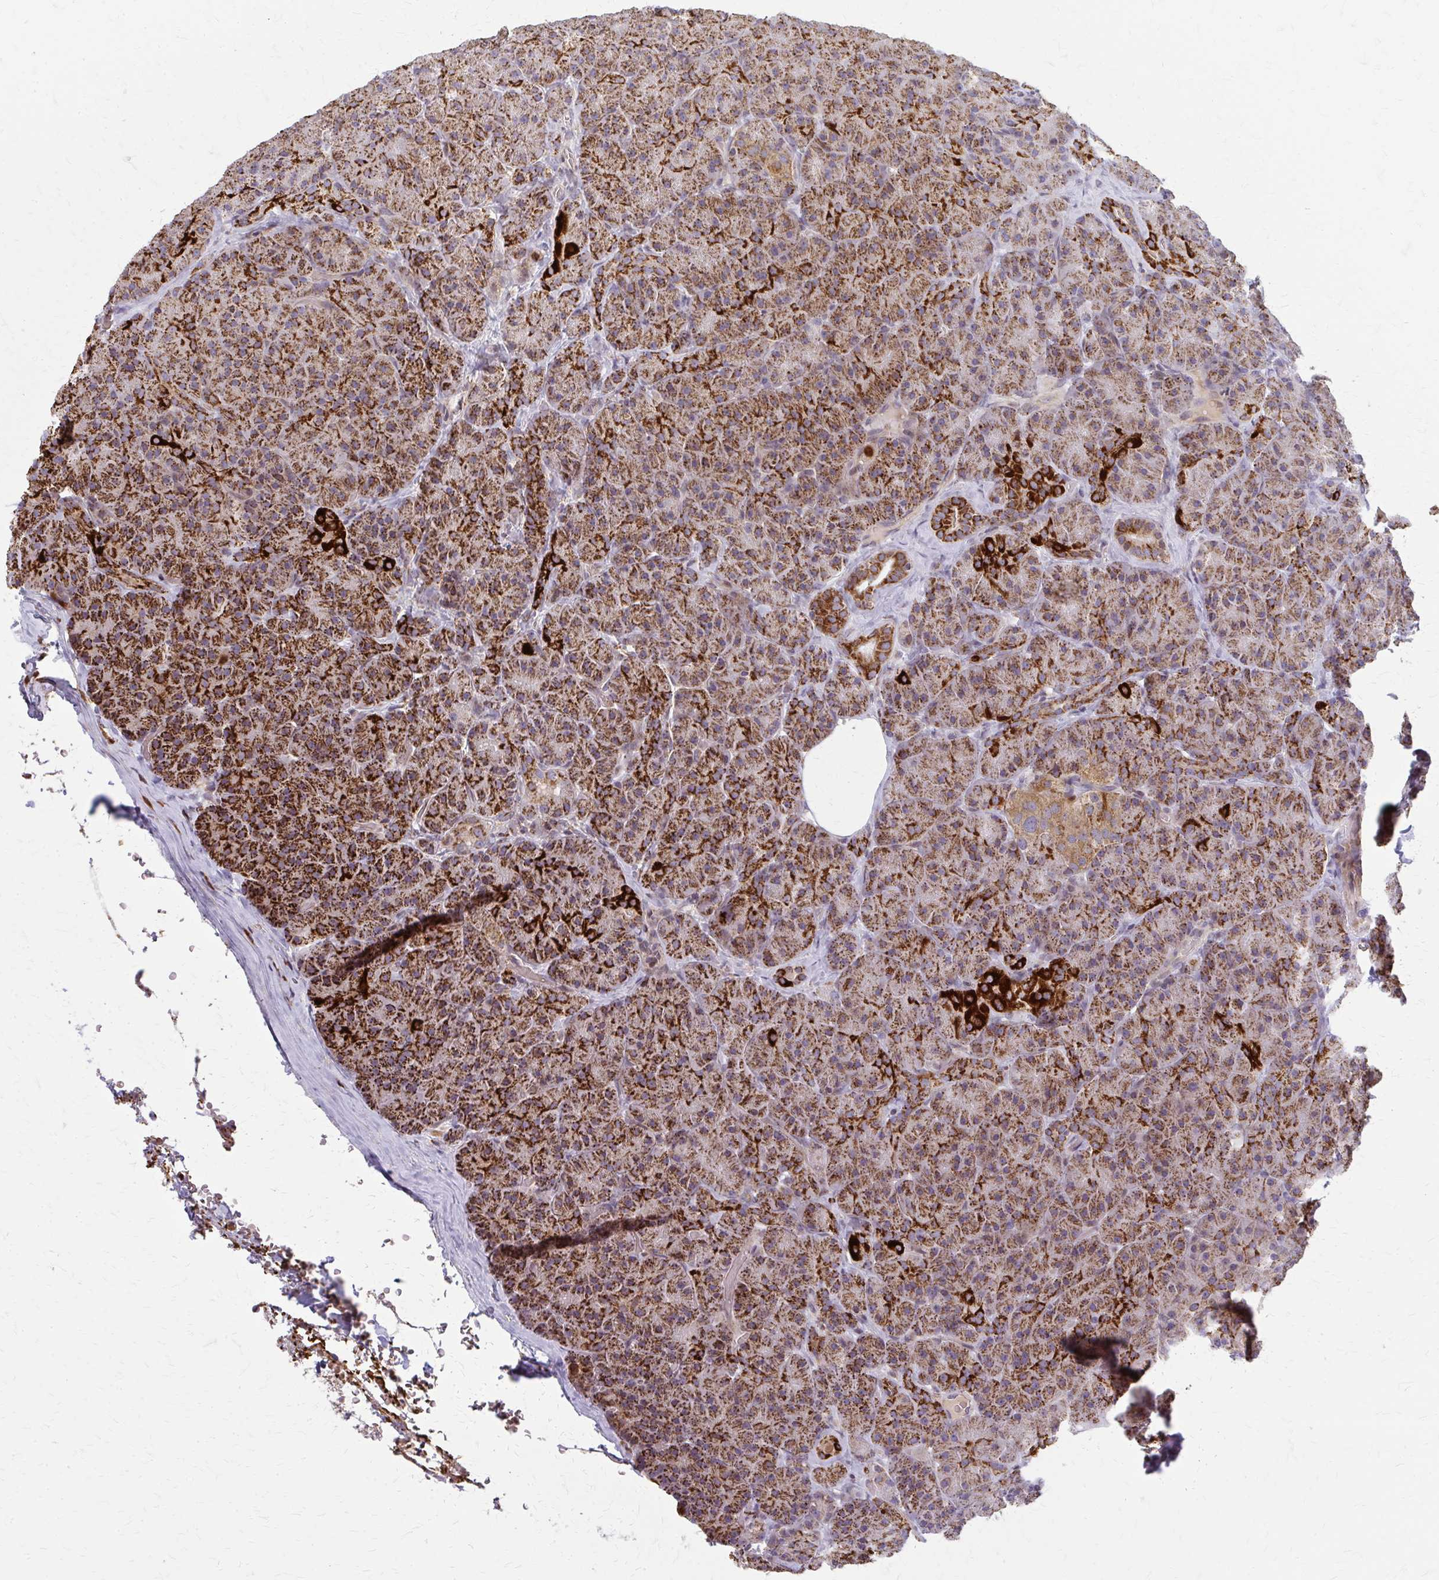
{"staining": {"intensity": "strong", "quantity": "25%-75%", "location": "cytoplasmic/membranous,nuclear"}, "tissue": "pancreas", "cell_type": "Exocrine glandular cells", "image_type": "normal", "snomed": [{"axis": "morphology", "description": "Normal tissue, NOS"}, {"axis": "topography", "description": "Pancreas"}], "caption": "This photomicrograph reveals immunohistochemistry (IHC) staining of unremarkable human pancreas, with high strong cytoplasmic/membranous,nuclear expression in approximately 25%-75% of exocrine glandular cells.", "gene": "MCCC1", "patient": {"sex": "male", "age": 57}}